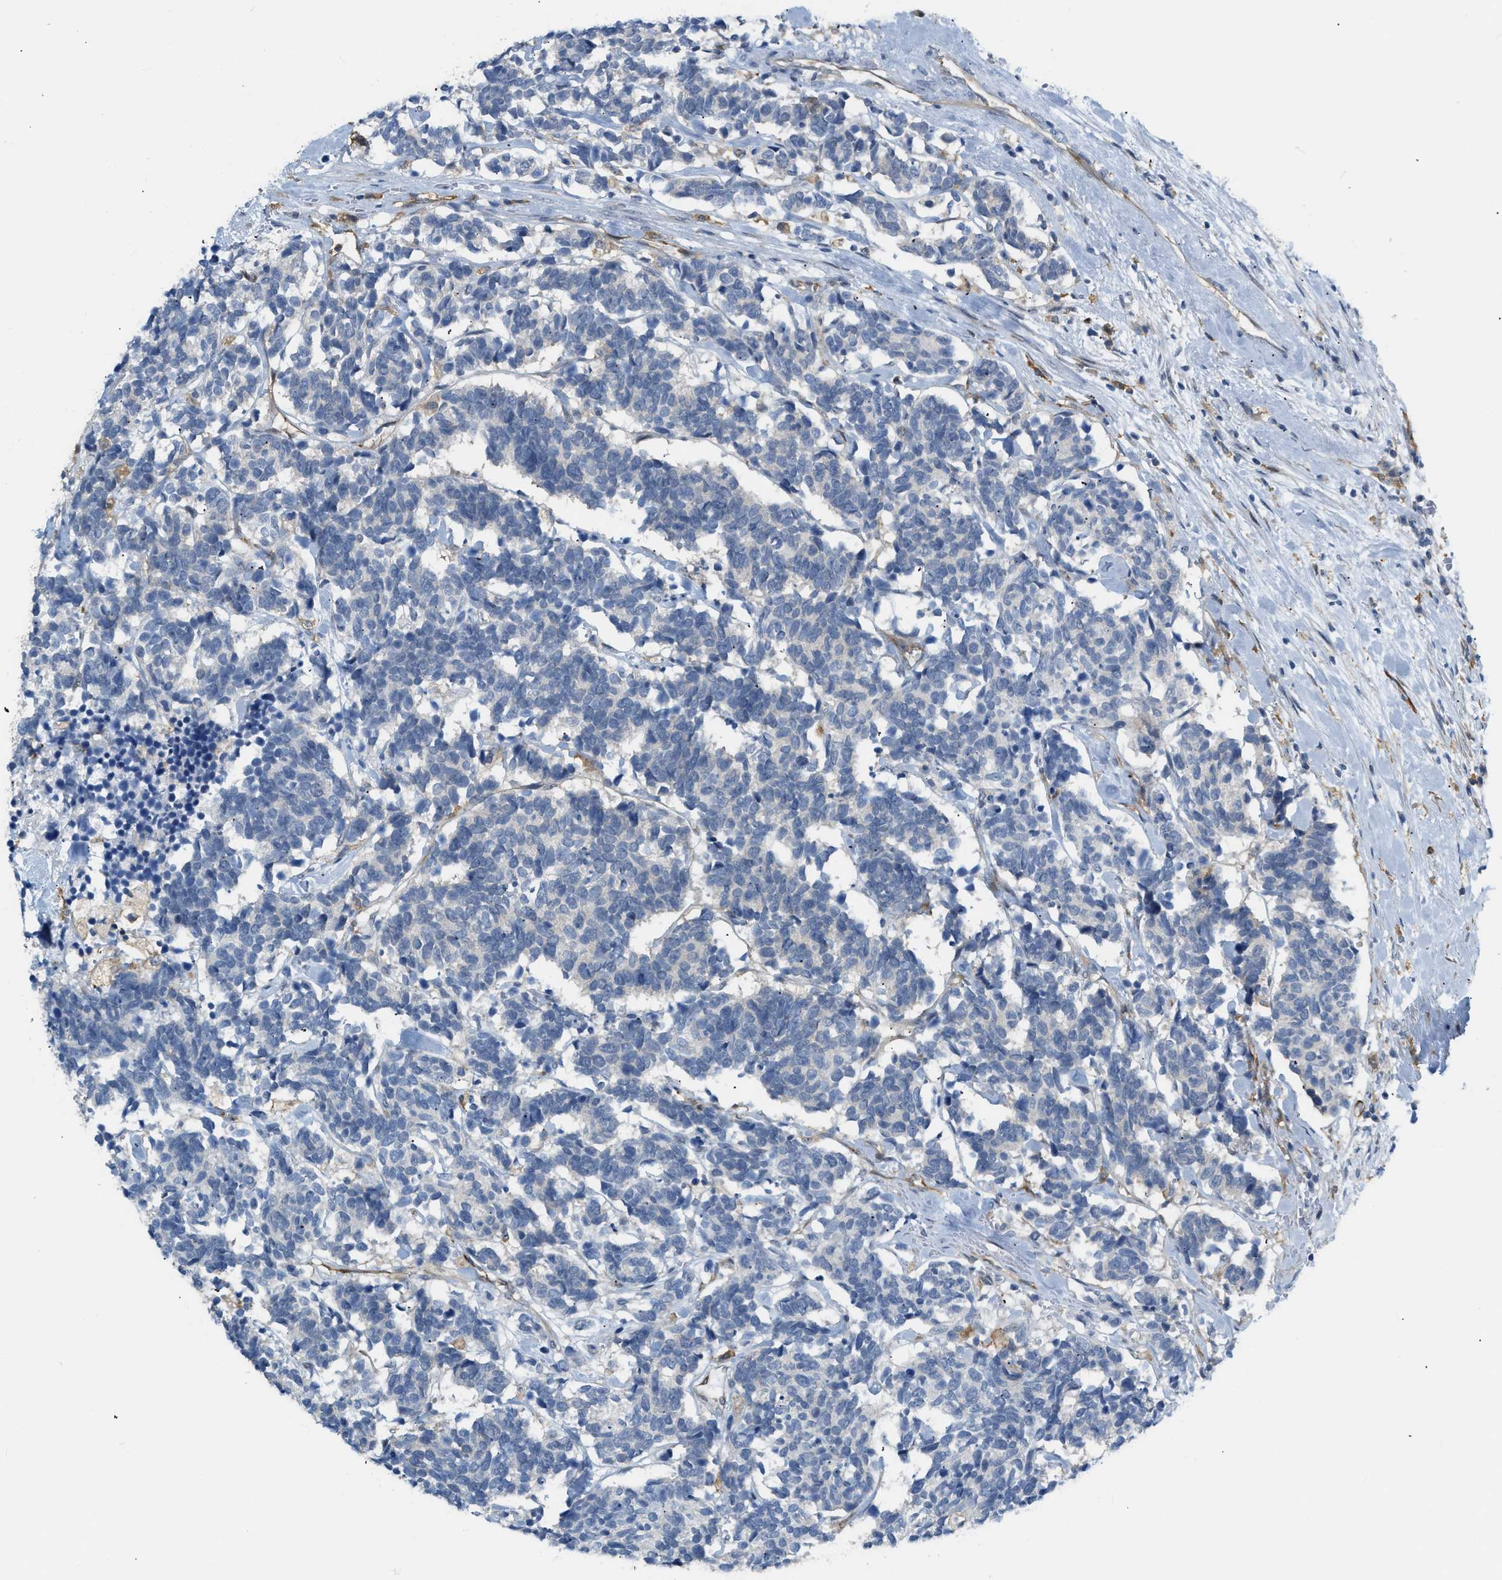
{"staining": {"intensity": "negative", "quantity": "none", "location": "none"}, "tissue": "carcinoid", "cell_type": "Tumor cells", "image_type": "cancer", "snomed": [{"axis": "morphology", "description": "Carcinoma, NOS"}, {"axis": "morphology", "description": "Carcinoid, malignant, NOS"}, {"axis": "topography", "description": "Urinary bladder"}], "caption": "An IHC histopathology image of carcinoma is shown. There is no staining in tumor cells of carcinoma. (Brightfield microscopy of DAB (3,3'-diaminobenzidine) immunohistochemistry (IHC) at high magnification).", "gene": "ZNF408", "patient": {"sex": "male", "age": 57}}